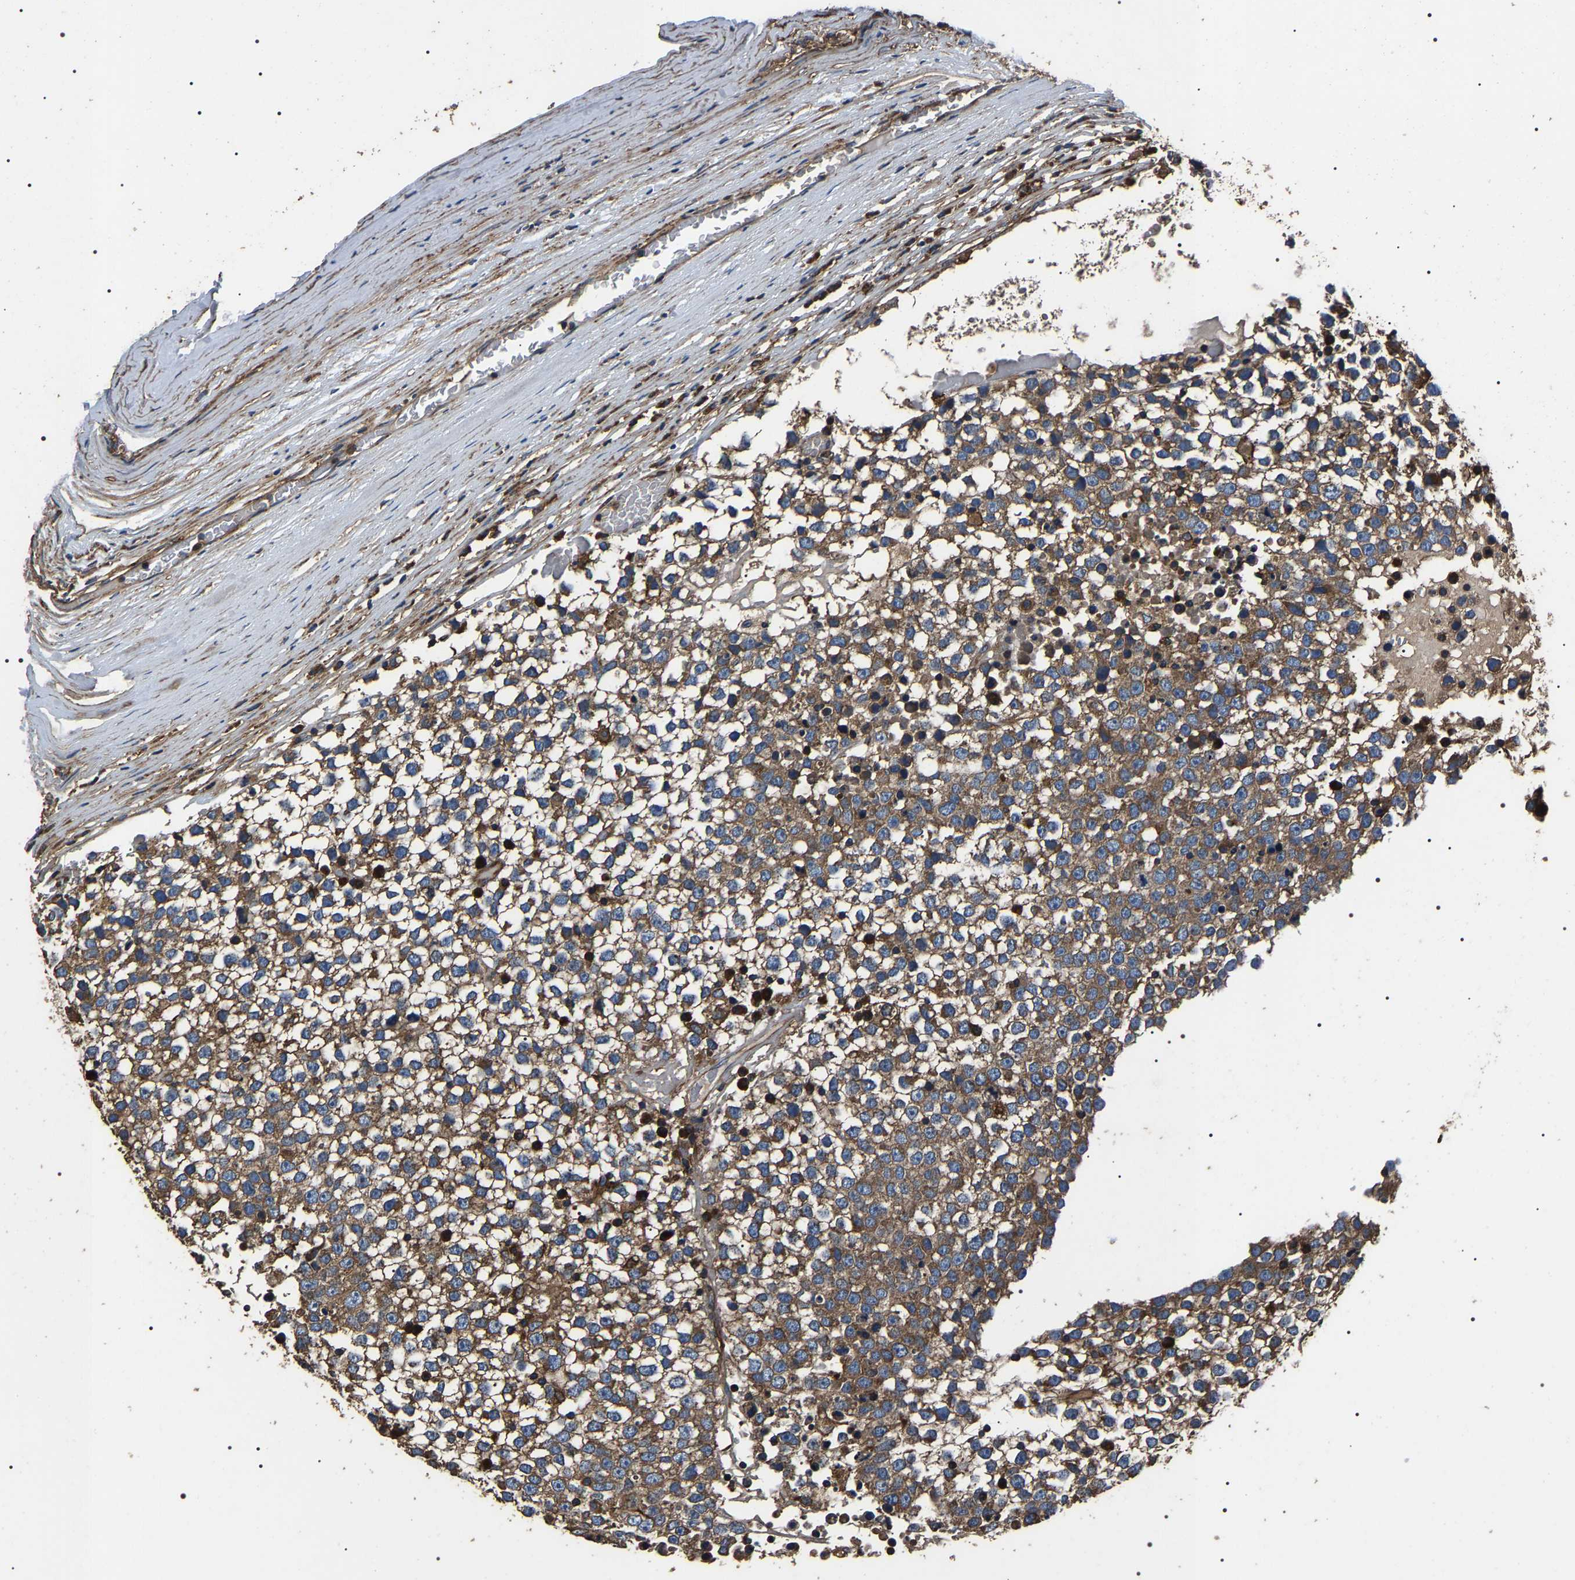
{"staining": {"intensity": "moderate", "quantity": ">75%", "location": "cytoplasmic/membranous"}, "tissue": "testis cancer", "cell_type": "Tumor cells", "image_type": "cancer", "snomed": [{"axis": "morphology", "description": "Seminoma, NOS"}, {"axis": "topography", "description": "Testis"}], "caption": "Immunohistochemistry (IHC) photomicrograph of seminoma (testis) stained for a protein (brown), which reveals medium levels of moderate cytoplasmic/membranous positivity in about >75% of tumor cells.", "gene": "HSCB", "patient": {"sex": "male", "age": 65}}